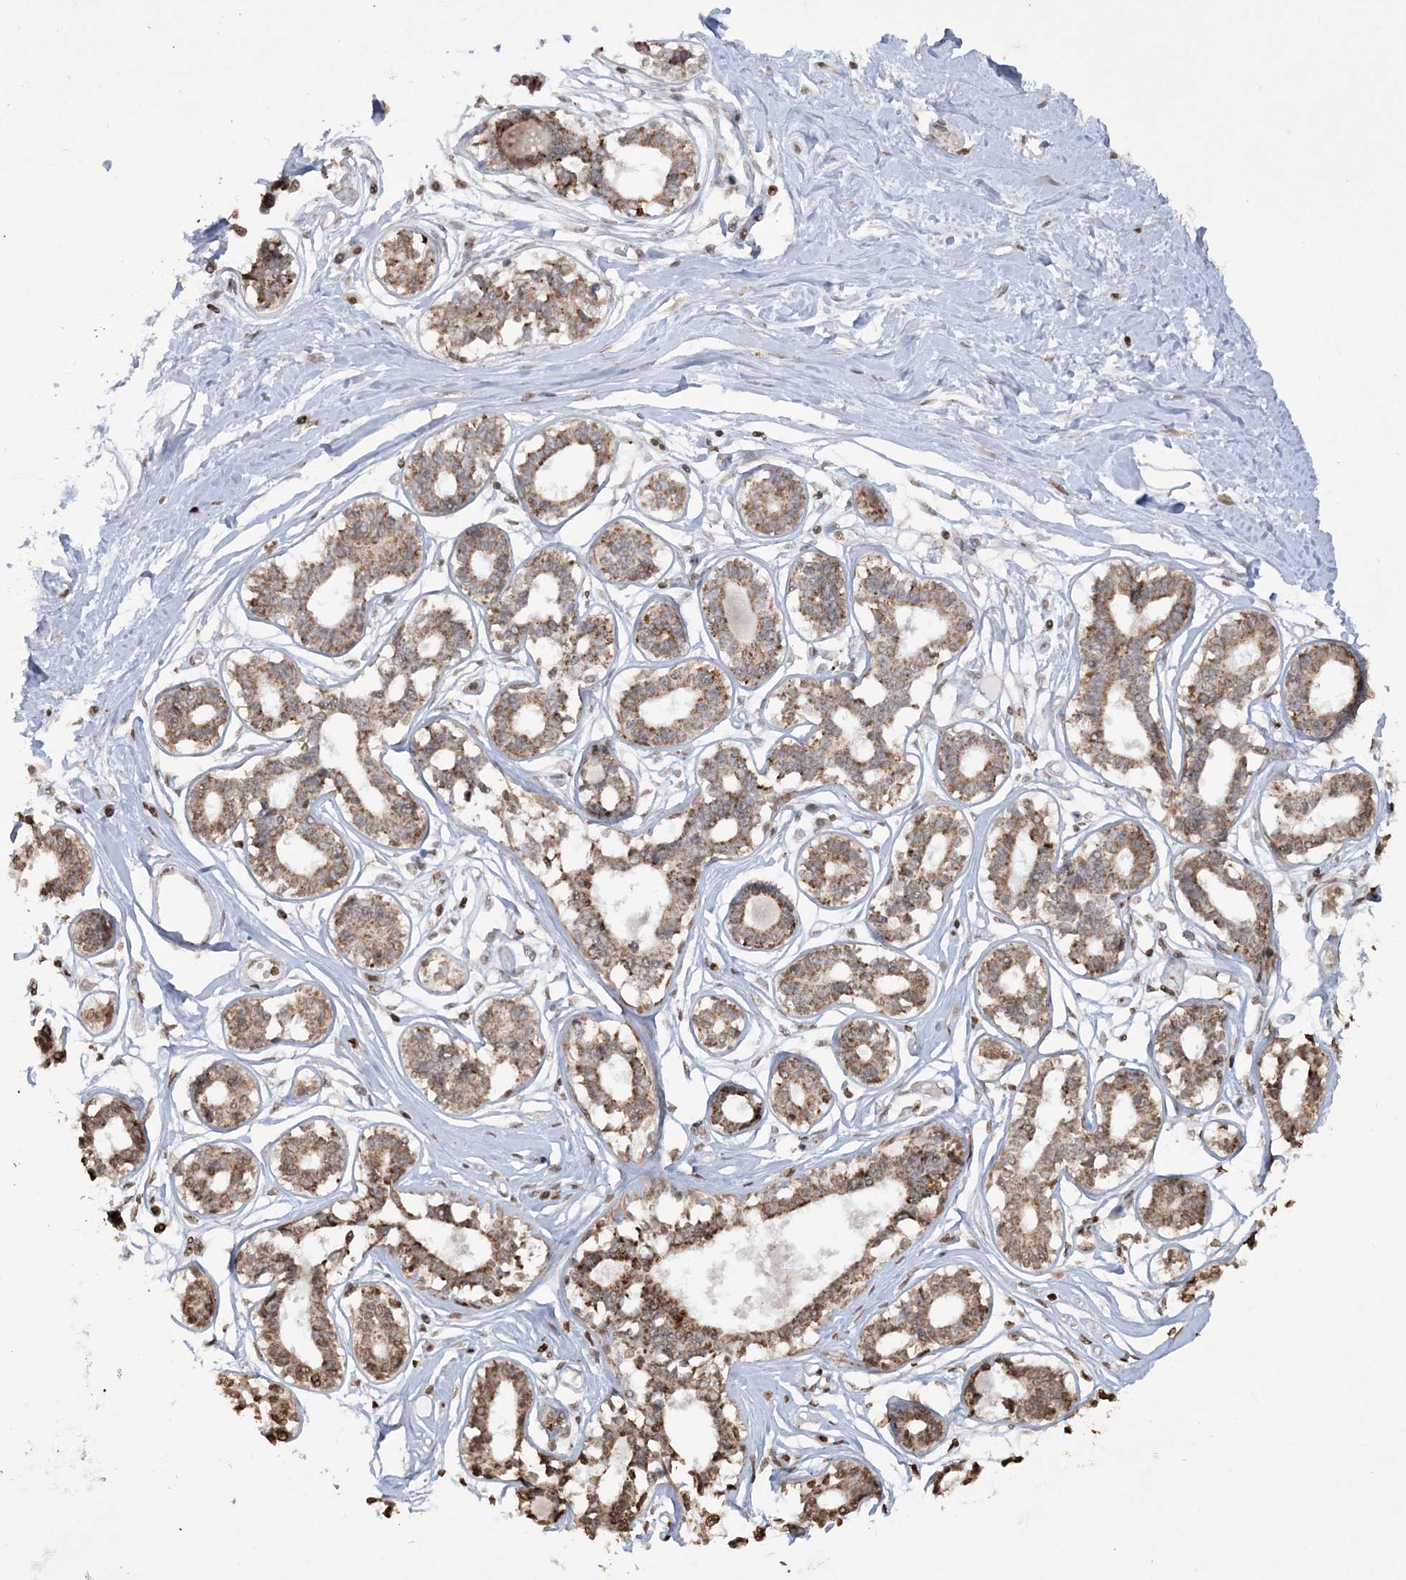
{"staining": {"intensity": "negative", "quantity": "none", "location": "none"}, "tissue": "breast", "cell_type": "Adipocytes", "image_type": "normal", "snomed": [{"axis": "morphology", "description": "Normal tissue, NOS"}, {"axis": "topography", "description": "Breast"}], "caption": "Adipocytes show no significant protein expression in benign breast. (DAB IHC visualized using brightfield microscopy, high magnification).", "gene": "TTC7A", "patient": {"sex": "female", "age": 45}}